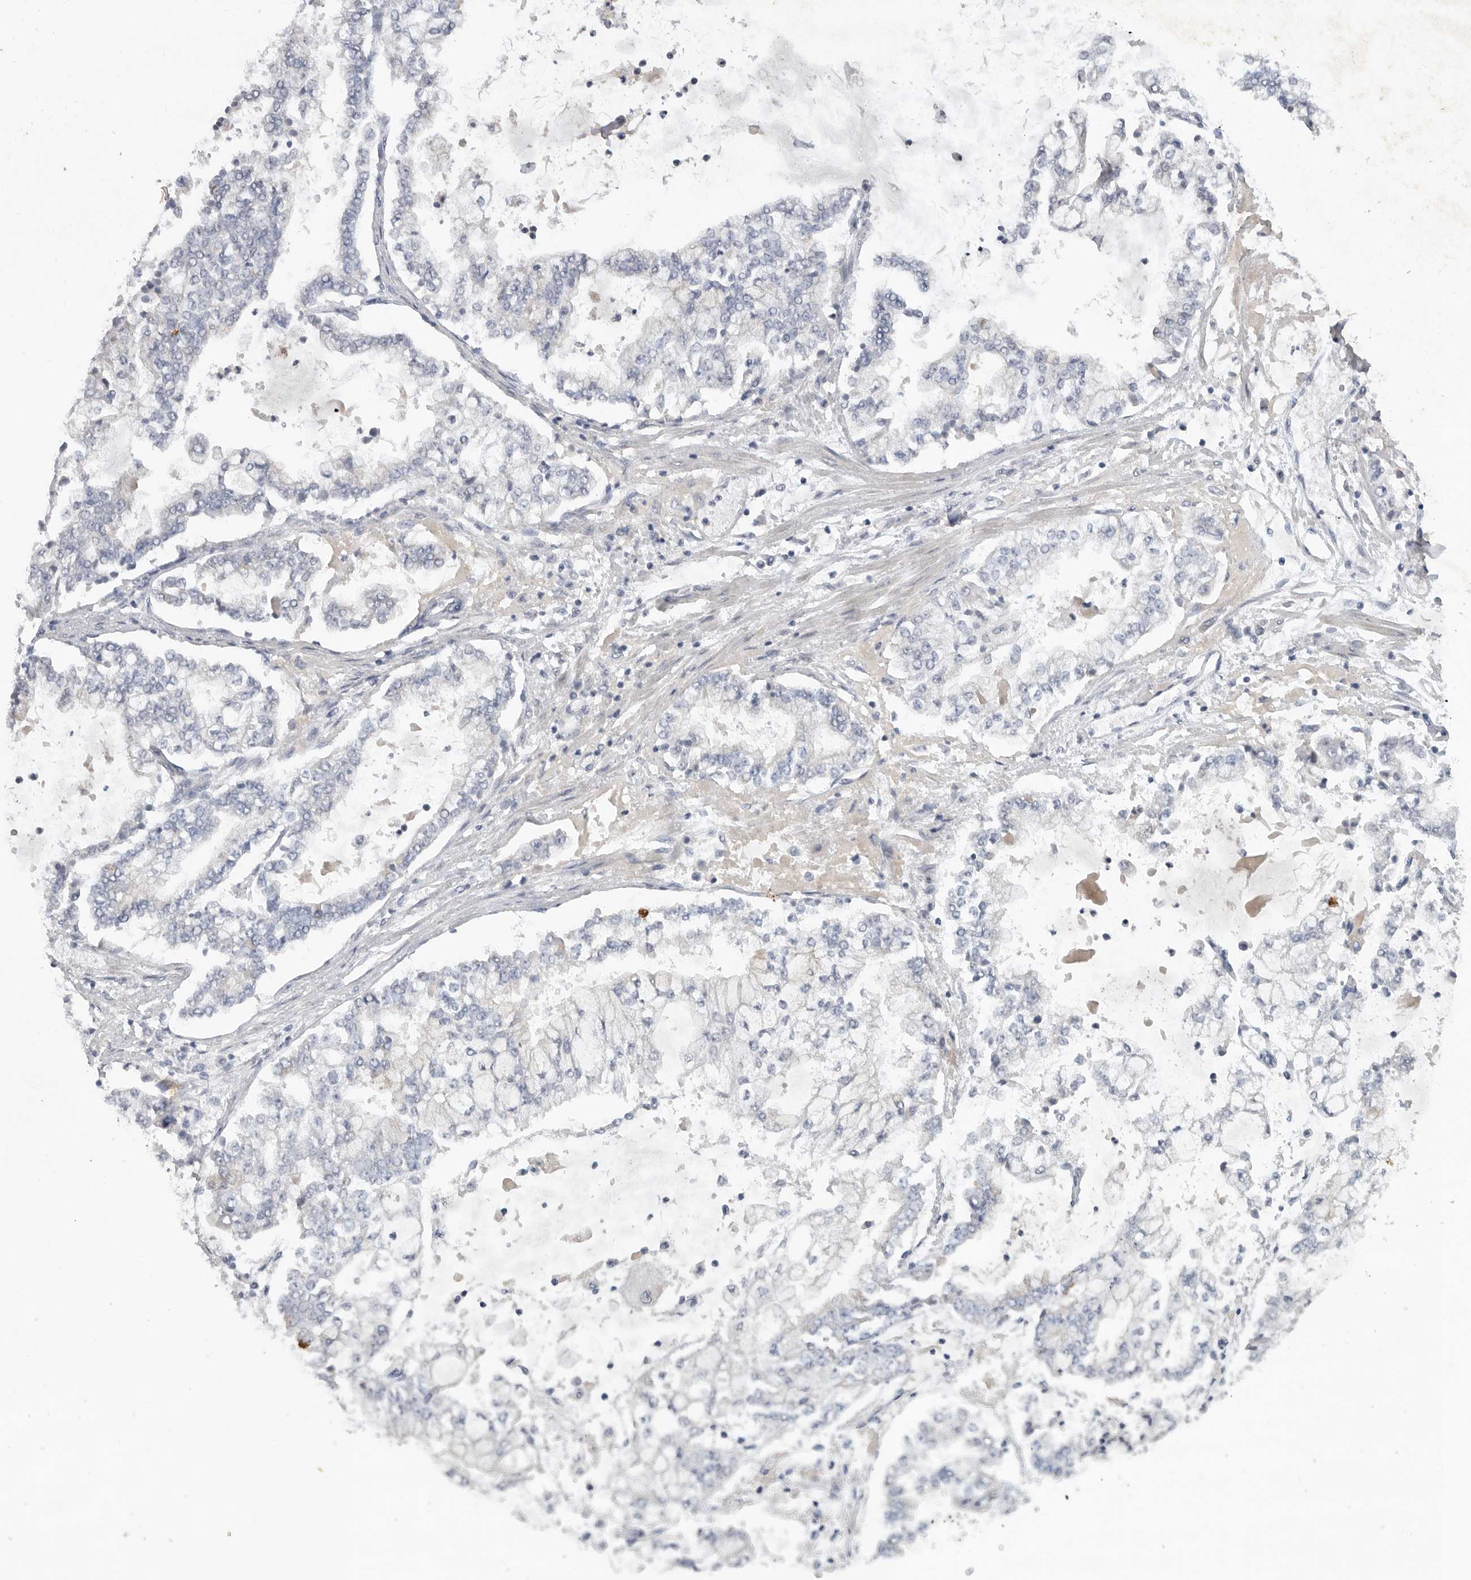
{"staining": {"intensity": "negative", "quantity": "none", "location": "none"}, "tissue": "stomach cancer", "cell_type": "Tumor cells", "image_type": "cancer", "snomed": [{"axis": "morphology", "description": "Adenocarcinoma, NOS"}, {"axis": "topography", "description": "Stomach"}], "caption": "This is a micrograph of IHC staining of stomach adenocarcinoma, which shows no staining in tumor cells.", "gene": "REG4", "patient": {"sex": "male", "age": 76}}